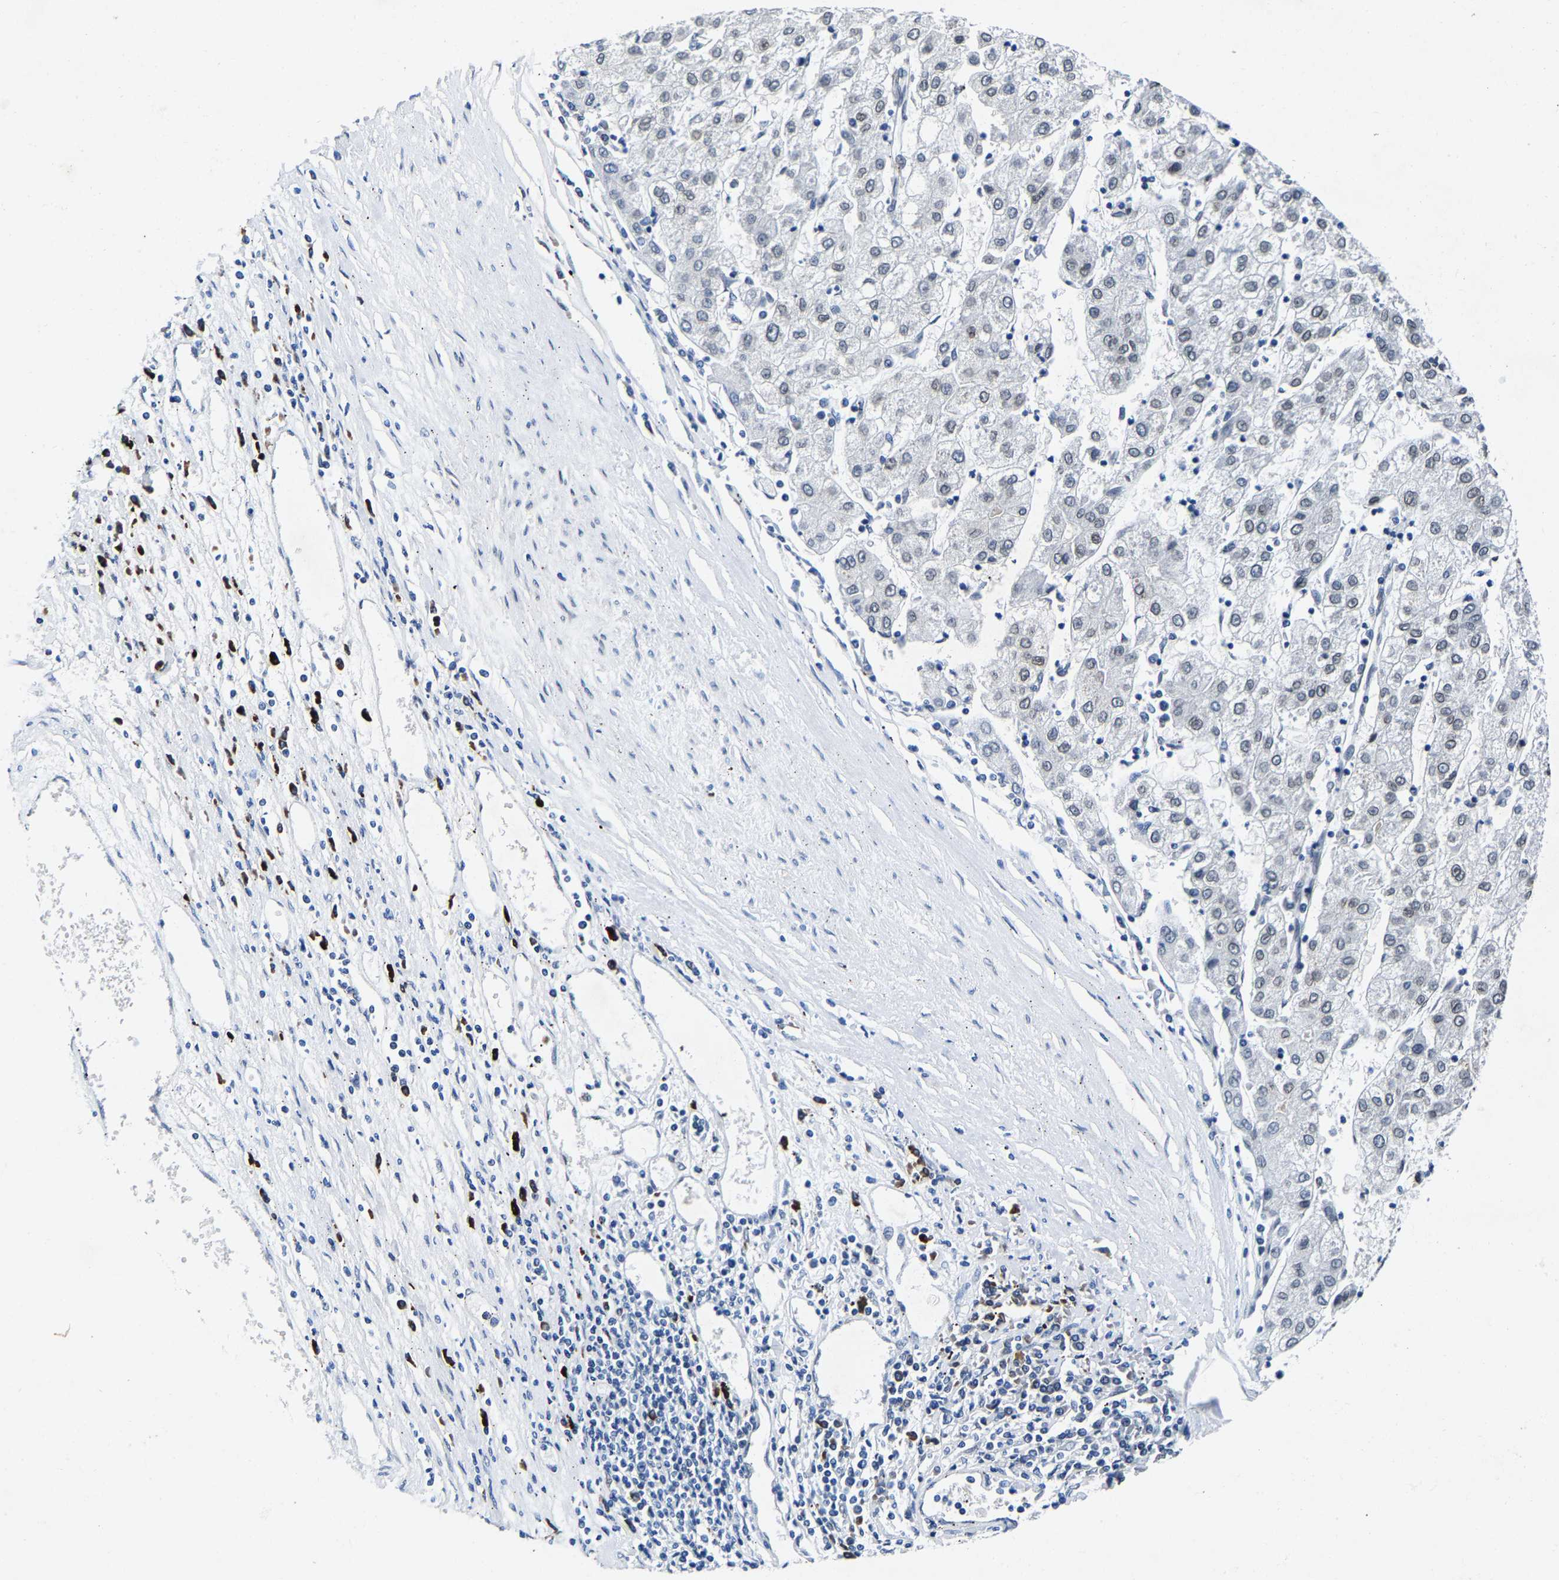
{"staining": {"intensity": "weak", "quantity": "<25%", "location": "nuclear"}, "tissue": "liver cancer", "cell_type": "Tumor cells", "image_type": "cancer", "snomed": [{"axis": "morphology", "description": "Carcinoma, Hepatocellular, NOS"}, {"axis": "topography", "description": "Liver"}], "caption": "Liver hepatocellular carcinoma stained for a protein using immunohistochemistry demonstrates no expression tumor cells.", "gene": "UBN2", "patient": {"sex": "male", "age": 72}}